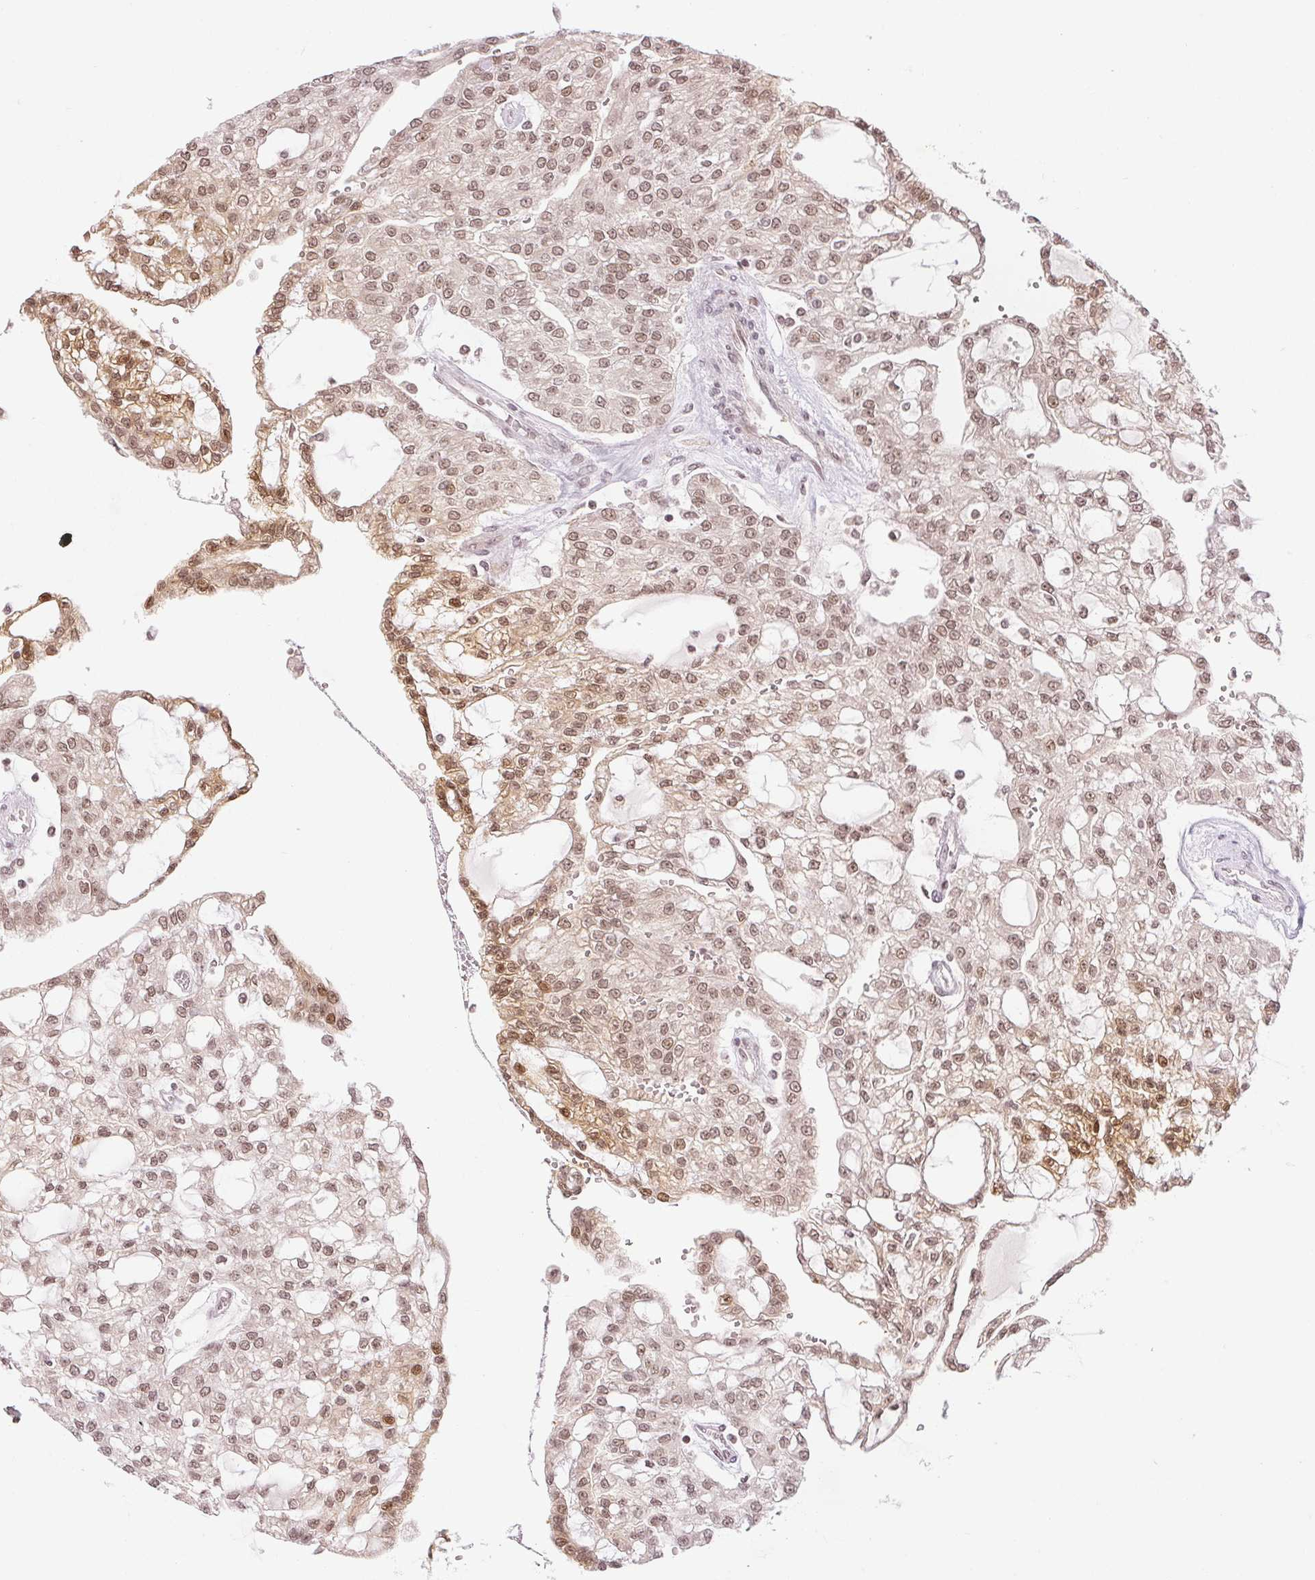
{"staining": {"intensity": "moderate", "quantity": ">75%", "location": "nuclear"}, "tissue": "renal cancer", "cell_type": "Tumor cells", "image_type": "cancer", "snomed": [{"axis": "morphology", "description": "Adenocarcinoma, NOS"}, {"axis": "topography", "description": "Kidney"}], "caption": "There is medium levels of moderate nuclear positivity in tumor cells of renal cancer (adenocarcinoma), as demonstrated by immunohistochemical staining (brown color).", "gene": "DEK", "patient": {"sex": "male", "age": 63}}